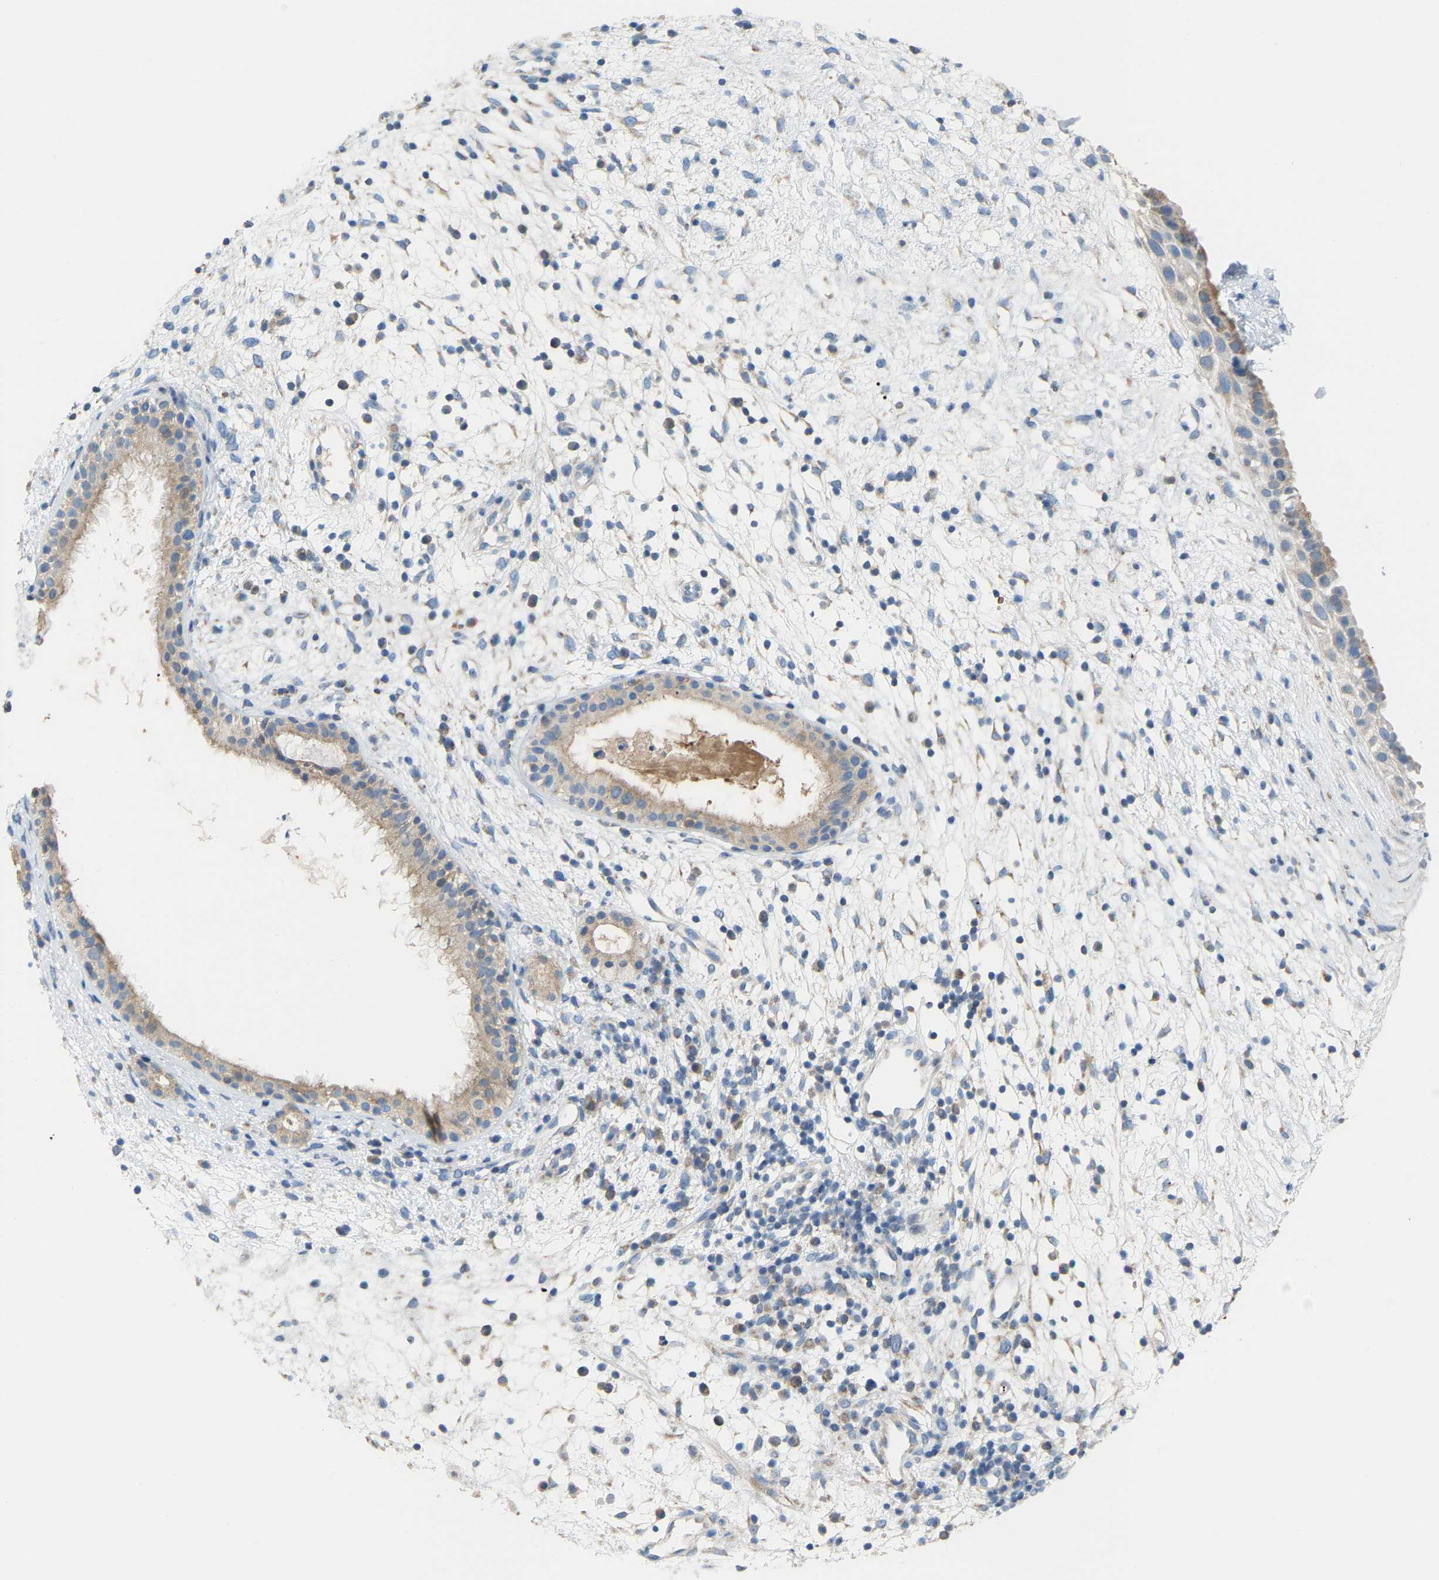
{"staining": {"intensity": "weak", "quantity": "25%-75%", "location": "cytoplasmic/membranous"}, "tissue": "nasopharynx", "cell_type": "Respiratory epithelial cells", "image_type": "normal", "snomed": [{"axis": "morphology", "description": "Normal tissue, NOS"}, {"axis": "topography", "description": "Nasopharynx"}], "caption": "Immunohistochemical staining of unremarkable nasopharynx shows low levels of weak cytoplasmic/membranous positivity in approximately 25%-75% of respiratory epithelial cells.", "gene": "CROT", "patient": {"sex": "male", "age": 22}}